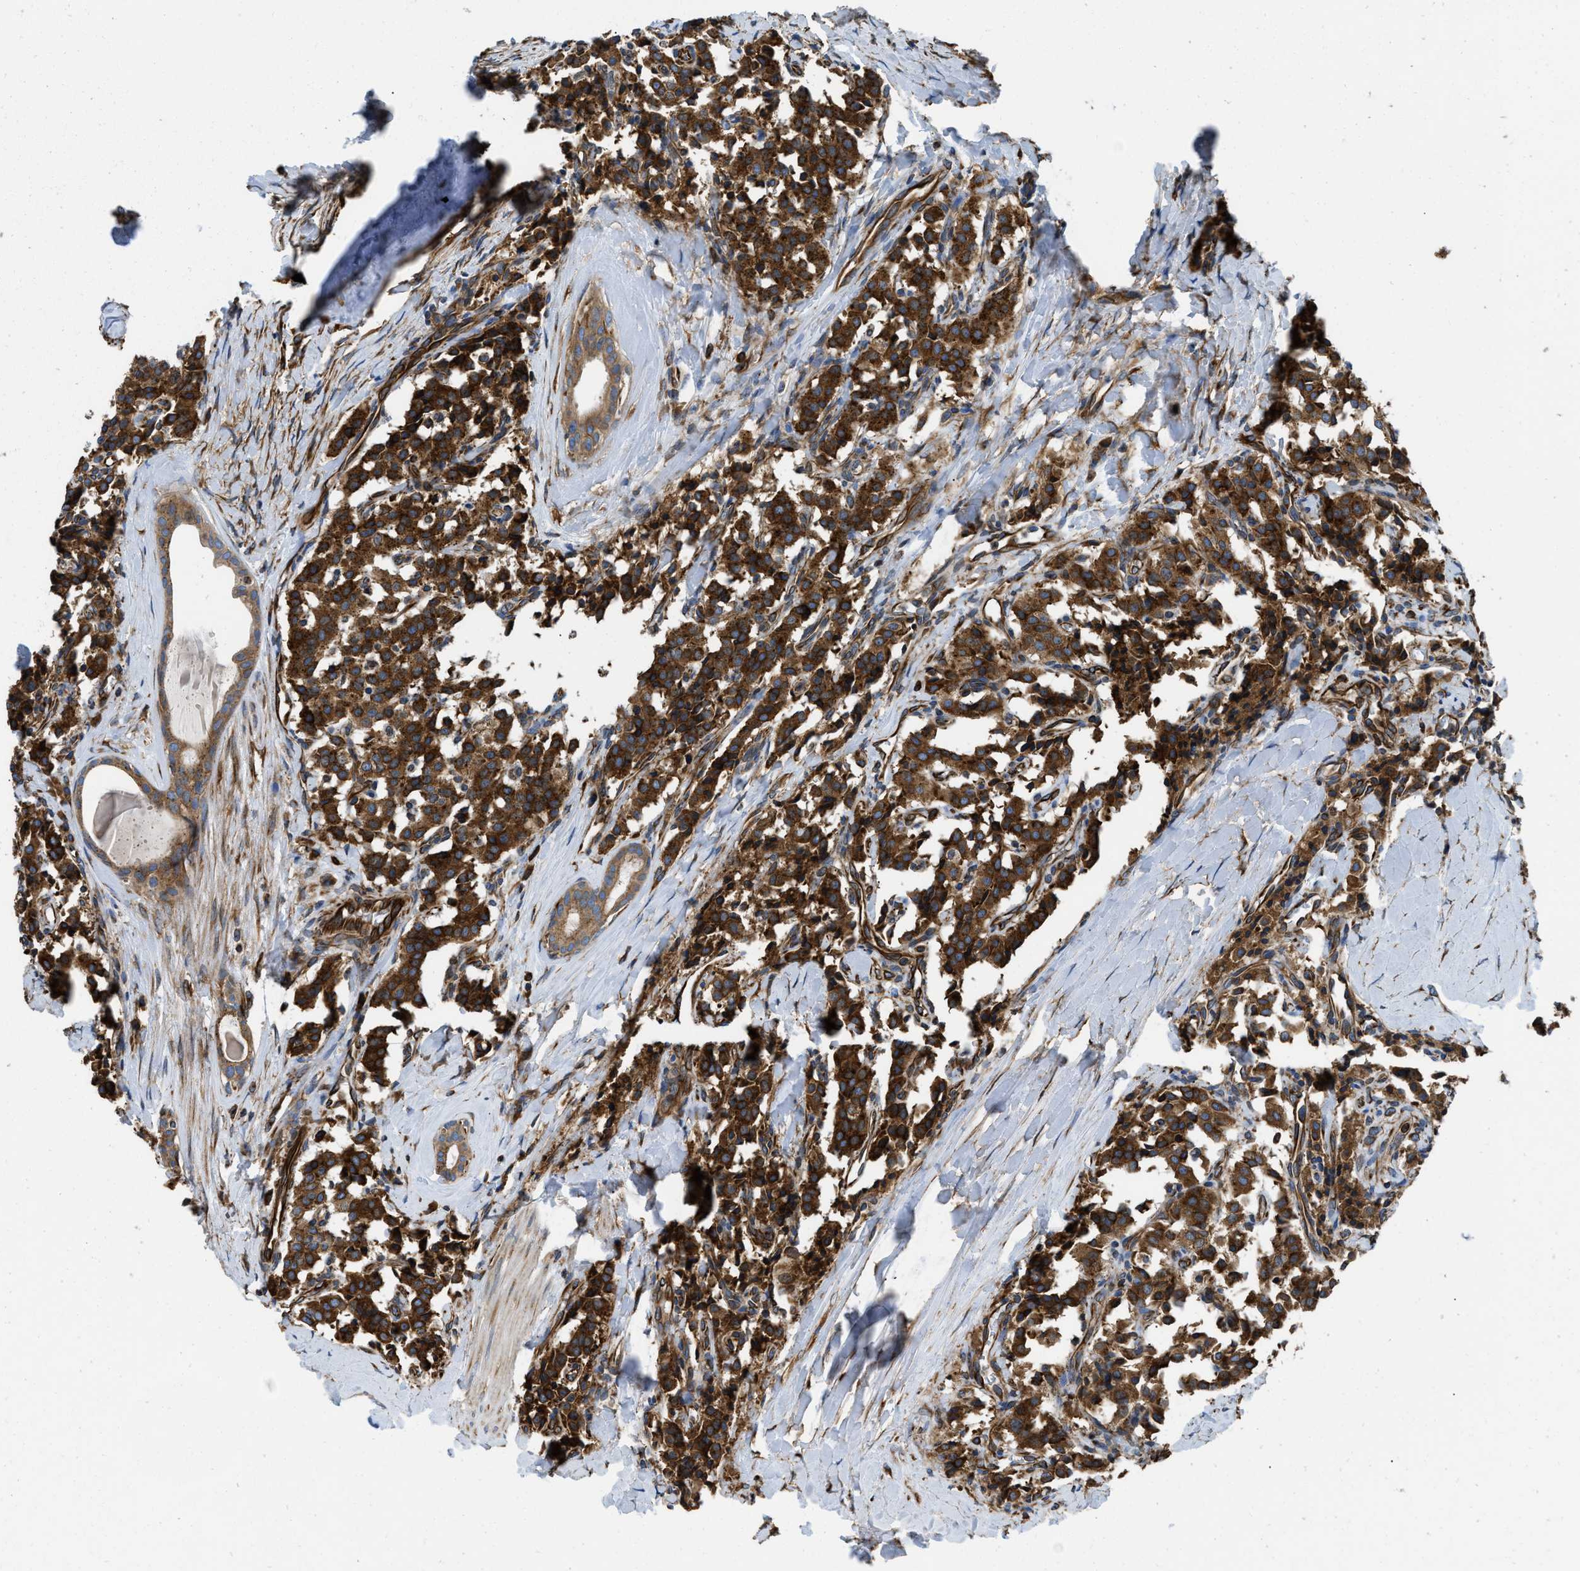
{"staining": {"intensity": "strong", "quantity": ">75%", "location": "cytoplasmic/membranous"}, "tissue": "carcinoid", "cell_type": "Tumor cells", "image_type": "cancer", "snomed": [{"axis": "morphology", "description": "Carcinoid, malignant, NOS"}, {"axis": "topography", "description": "Lung"}], "caption": "This is a histology image of IHC staining of carcinoid (malignant), which shows strong expression in the cytoplasmic/membranous of tumor cells.", "gene": "HSD17B12", "patient": {"sex": "male", "age": 30}}